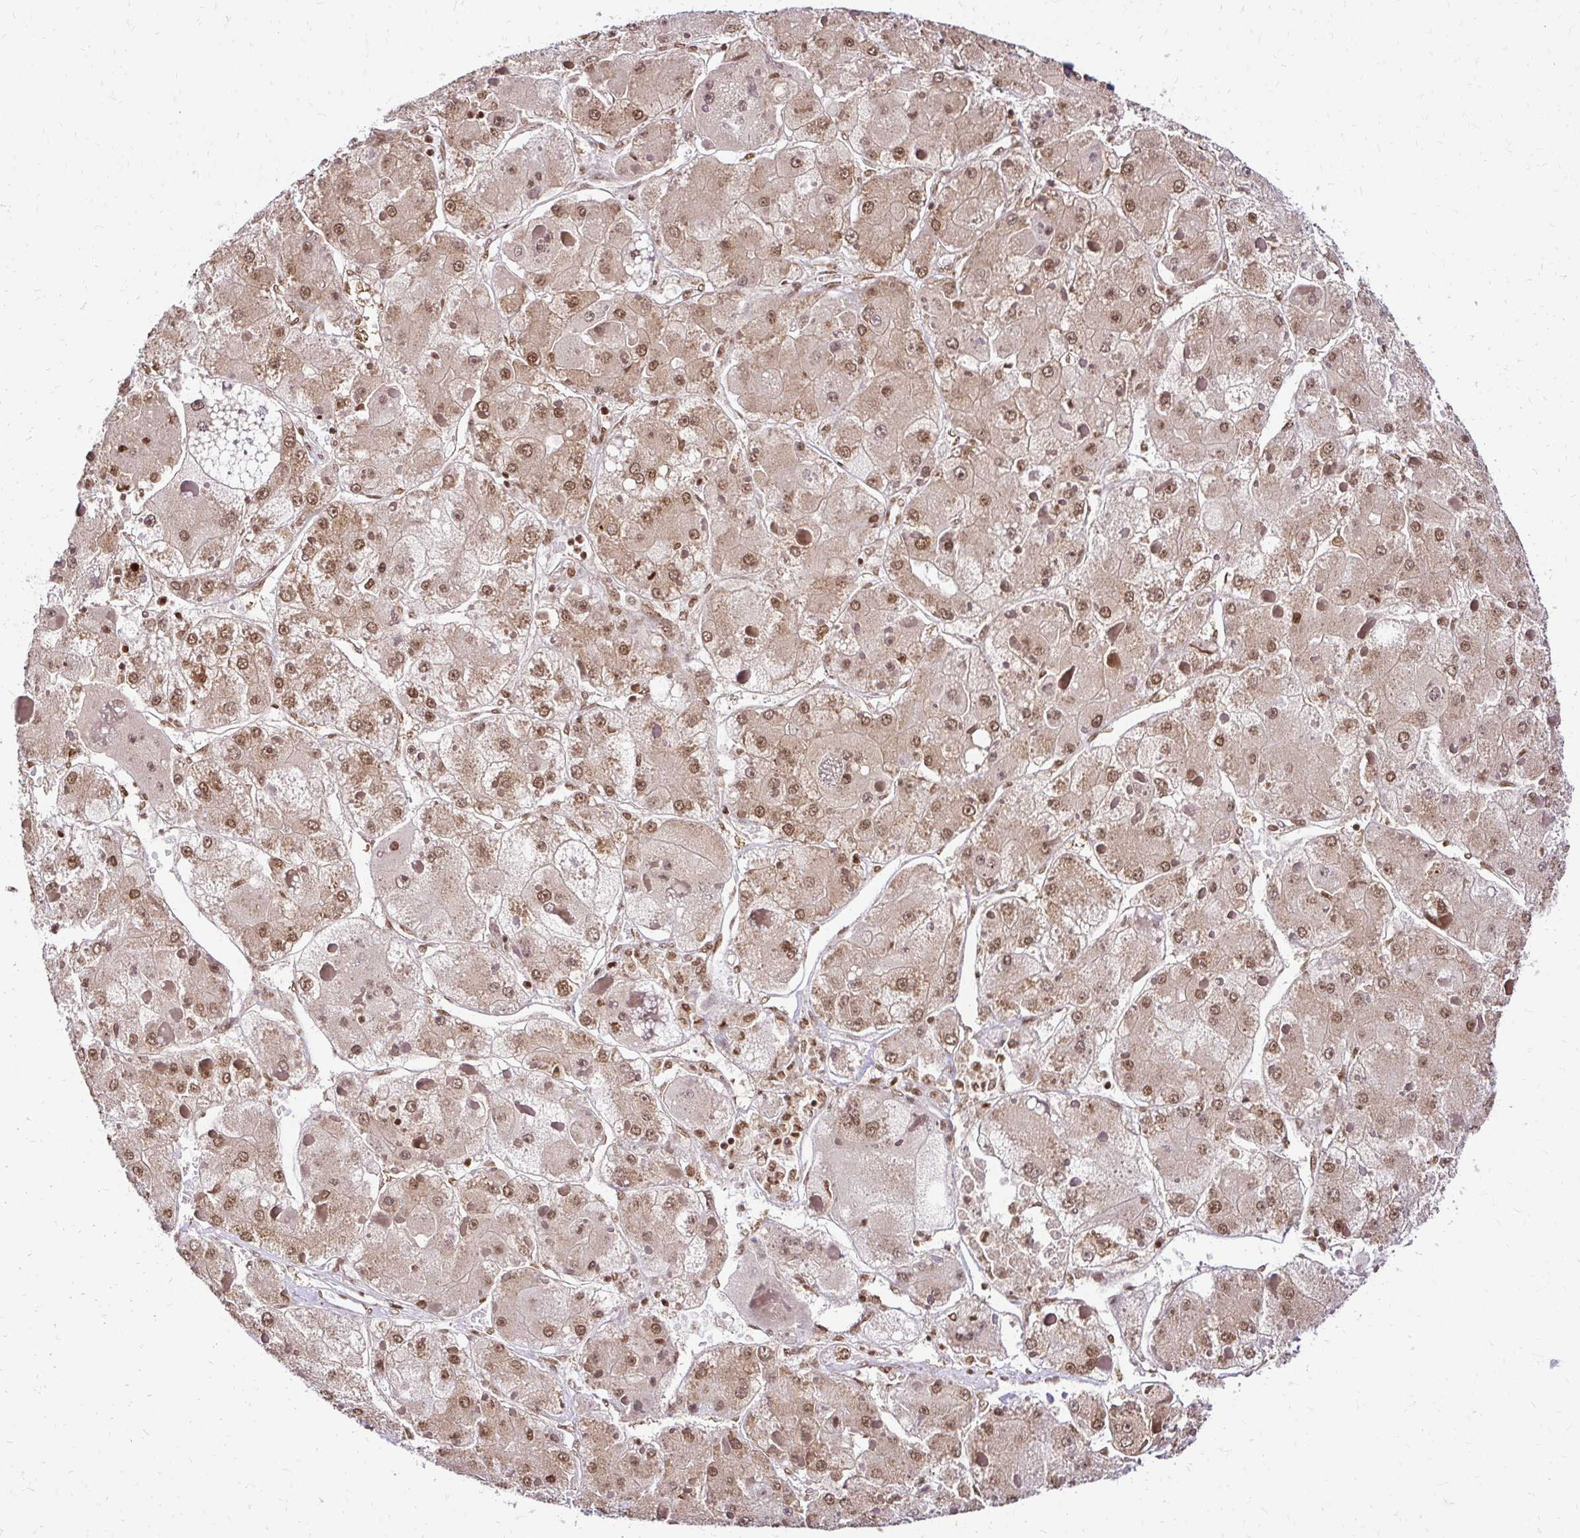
{"staining": {"intensity": "moderate", "quantity": ">75%", "location": "cytoplasmic/membranous,nuclear"}, "tissue": "liver cancer", "cell_type": "Tumor cells", "image_type": "cancer", "snomed": [{"axis": "morphology", "description": "Carcinoma, Hepatocellular, NOS"}, {"axis": "topography", "description": "Liver"}], "caption": "This image shows liver cancer (hepatocellular carcinoma) stained with immunohistochemistry (IHC) to label a protein in brown. The cytoplasmic/membranous and nuclear of tumor cells show moderate positivity for the protein. Nuclei are counter-stained blue.", "gene": "GLYR1", "patient": {"sex": "female", "age": 73}}